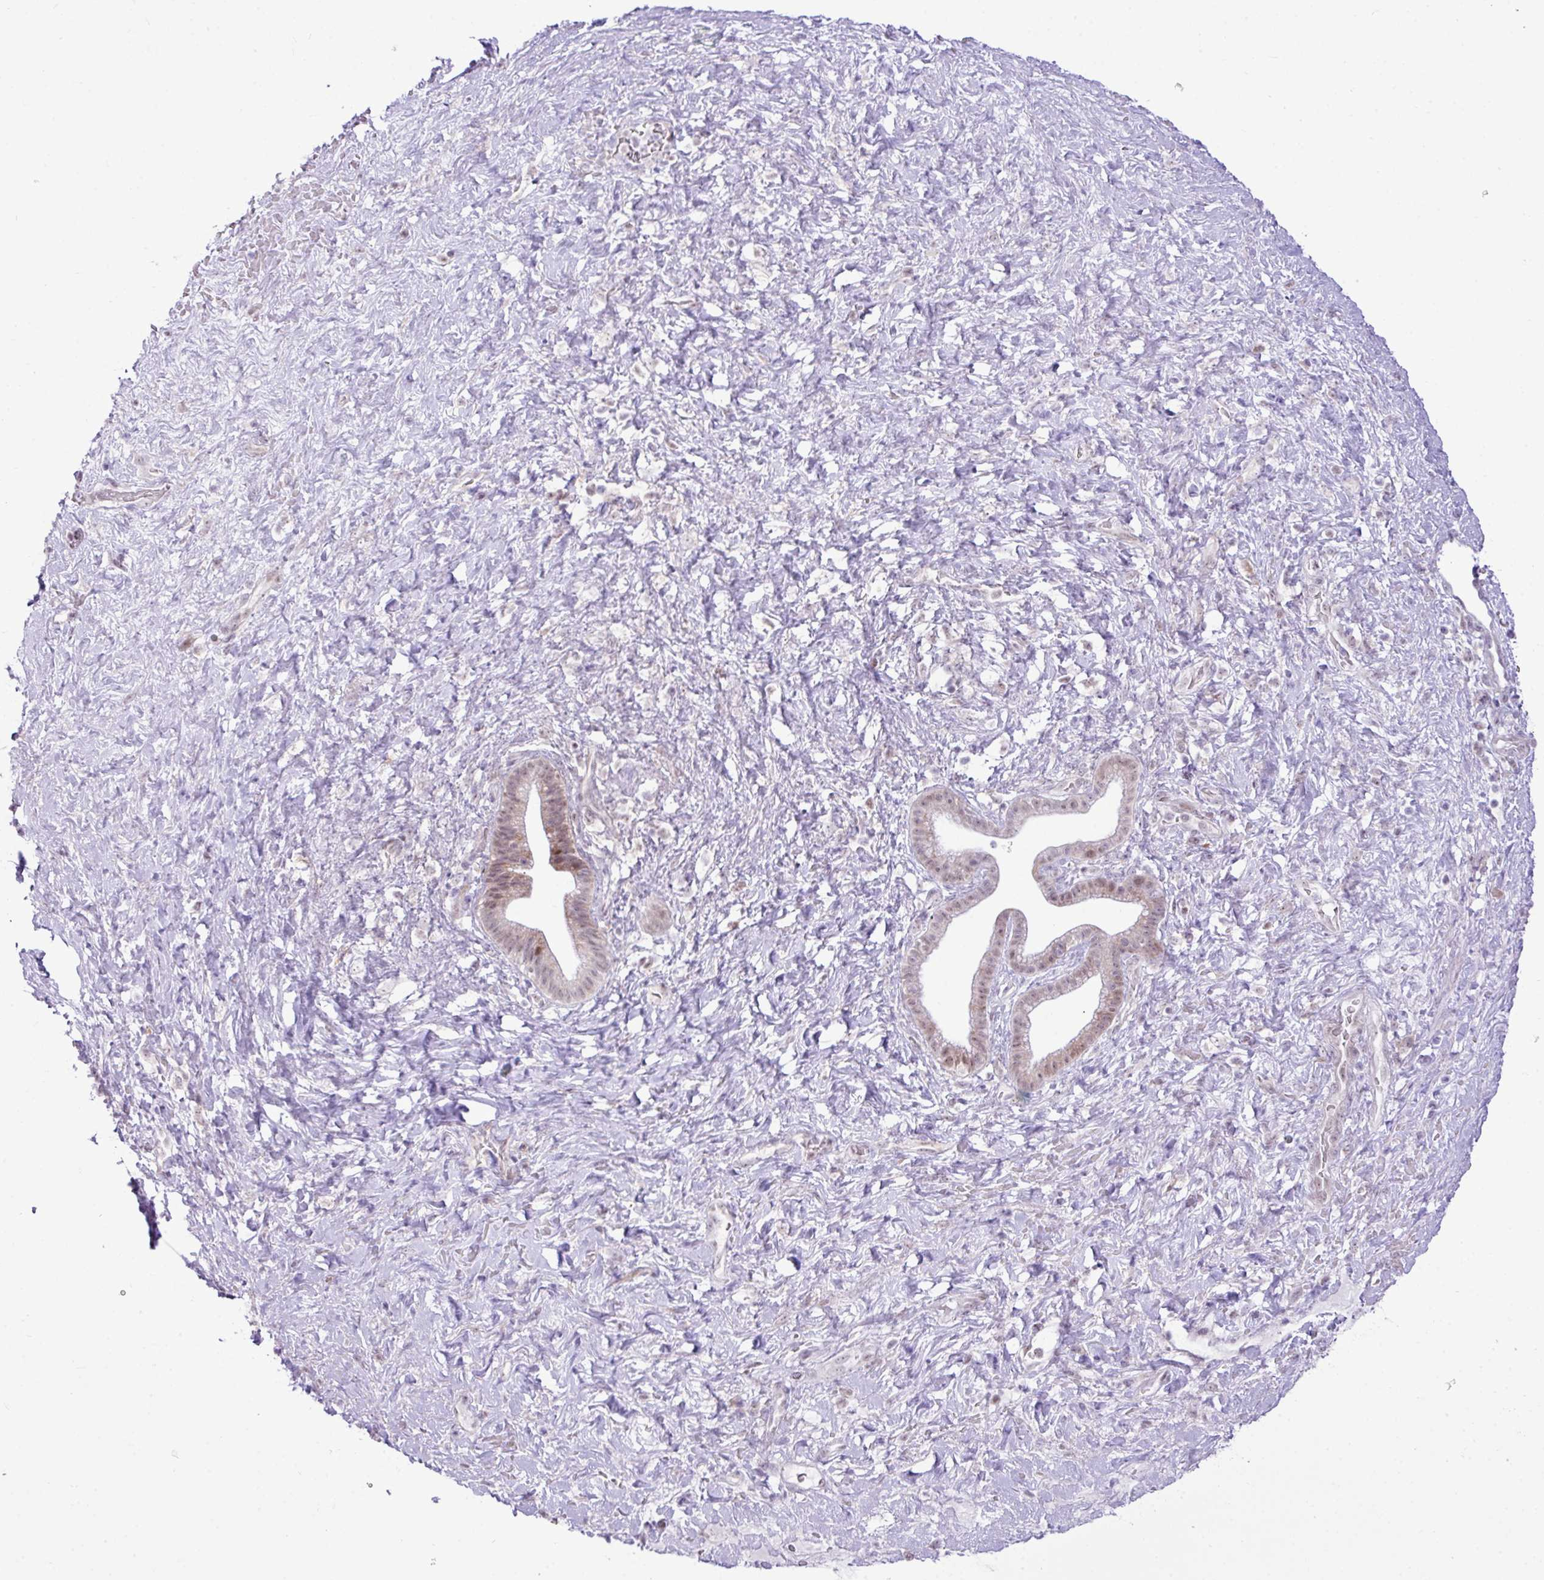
{"staining": {"intensity": "weak", "quantity": ">75%", "location": "nuclear"}, "tissue": "pancreatic cancer", "cell_type": "Tumor cells", "image_type": "cancer", "snomed": [{"axis": "morphology", "description": "Adenocarcinoma, NOS"}, {"axis": "topography", "description": "Pancreas"}], "caption": "IHC photomicrograph of neoplastic tissue: human pancreatic cancer (adenocarcinoma) stained using immunohistochemistry exhibits low levels of weak protein expression localized specifically in the nuclear of tumor cells, appearing as a nuclear brown color.", "gene": "ELOA2", "patient": {"sex": "male", "age": 44}}